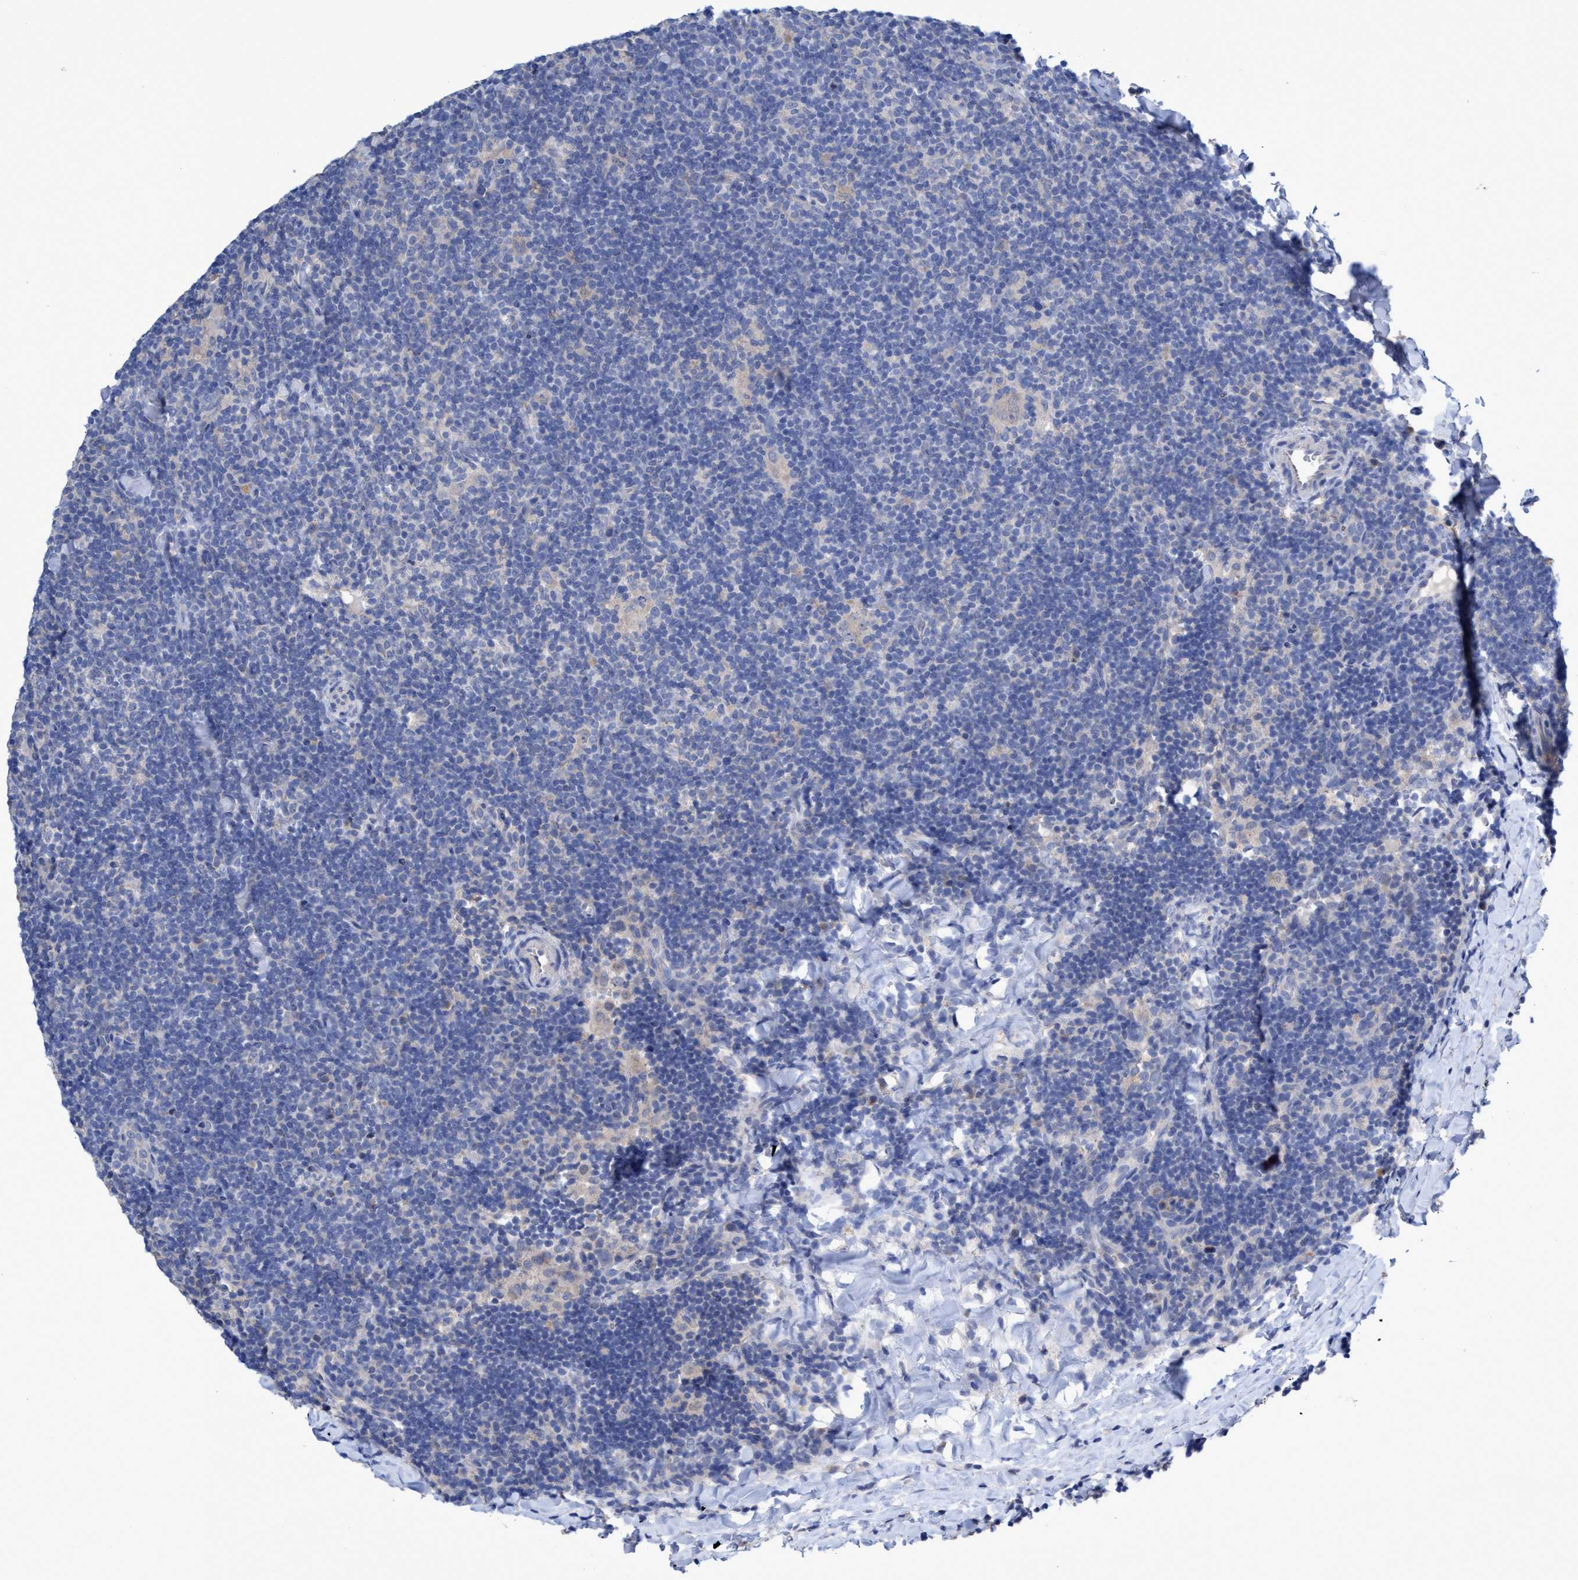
{"staining": {"intensity": "weak", "quantity": "<25%", "location": "cytoplasmic/membranous"}, "tissue": "lymphoma", "cell_type": "Tumor cells", "image_type": "cancer", "snomed": [{"axis": "morphology", "description": "Hodgkin's disease, NOS"}, {"axis": "topography", "description": "Lymph node"}], "caption": "Human lymphoma stained for a protein using immunohistochemistry (IHC) displays no expression in tumor cells.", "gene": "SVEP1", "patient": {"sex": "female", "age": 57}}